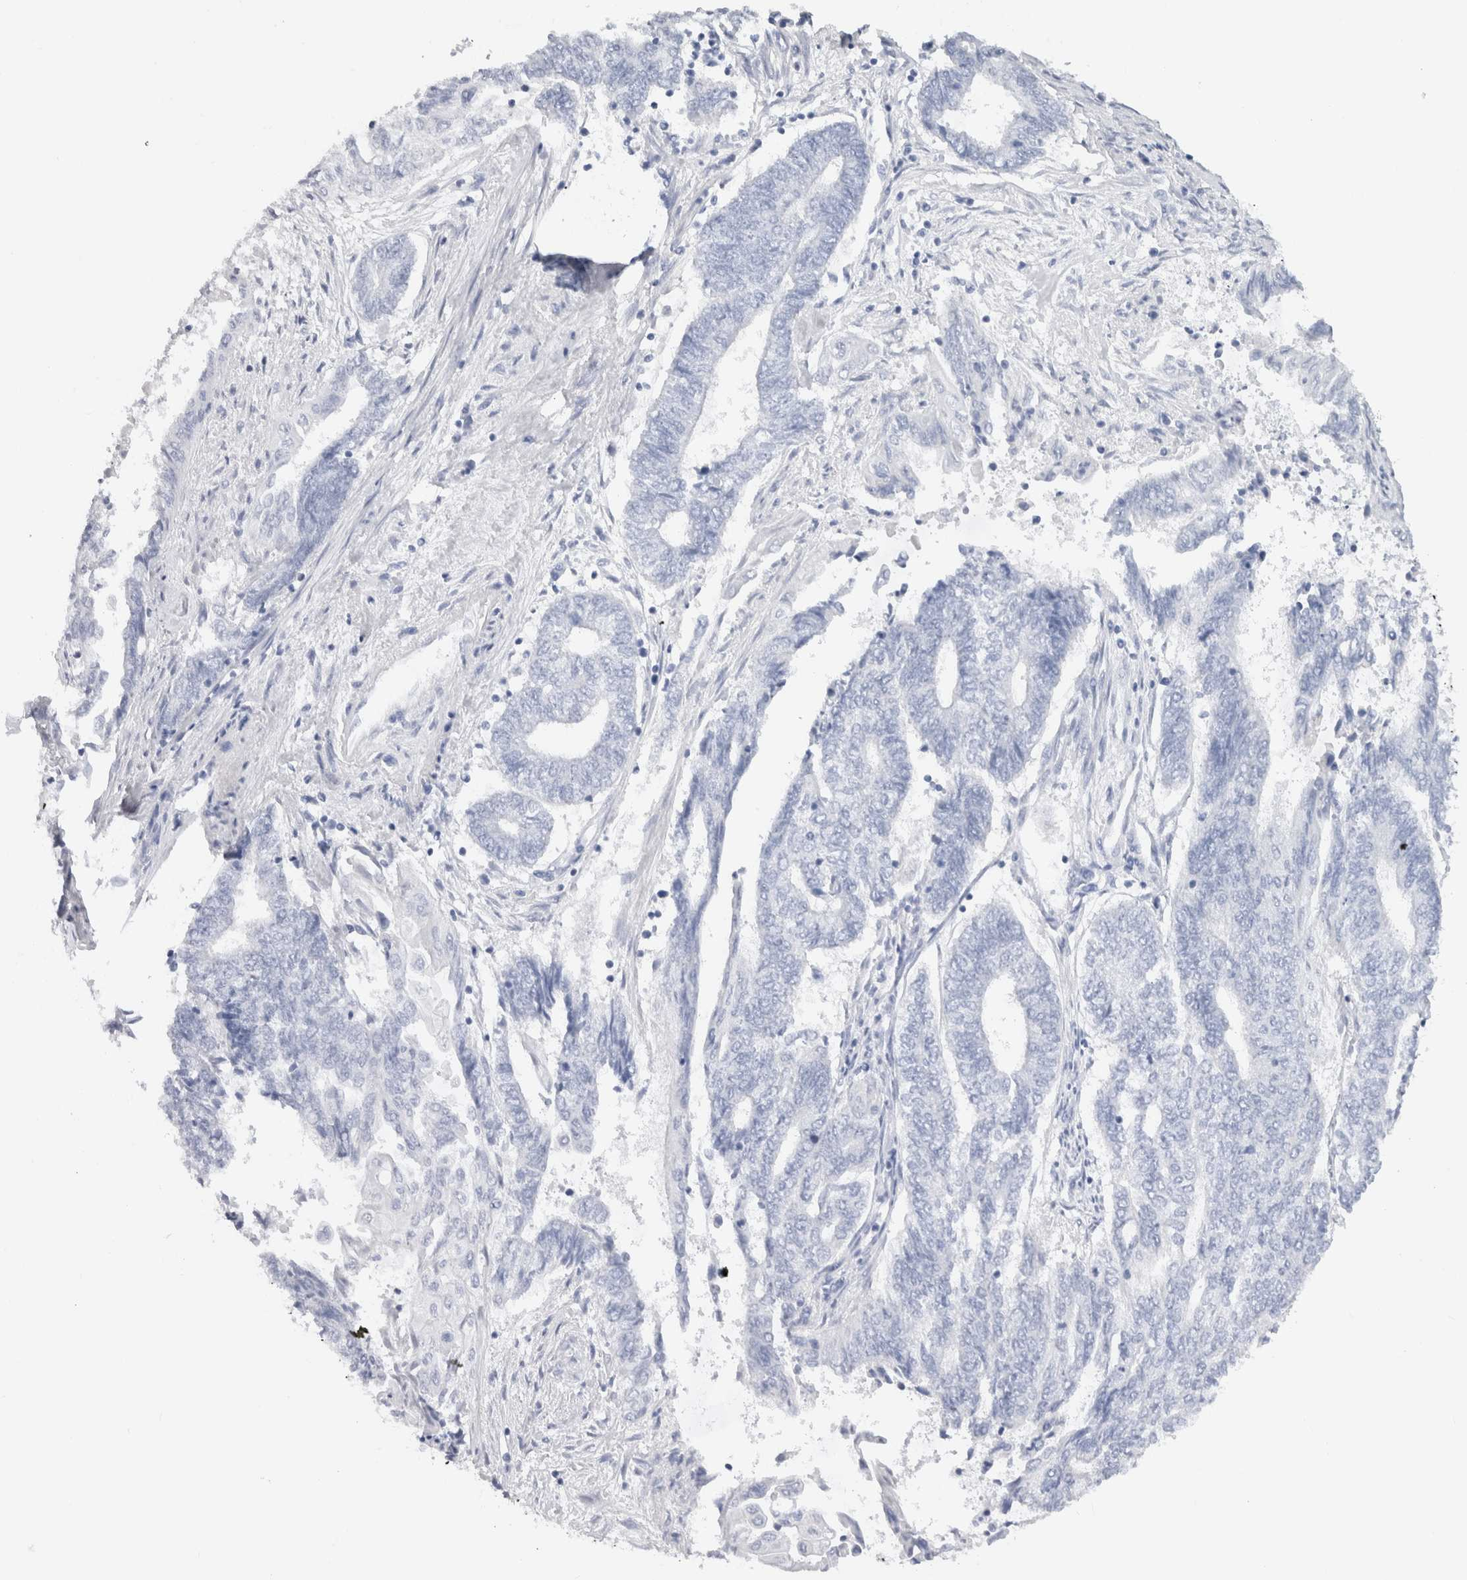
{"staining": {"intensity": "negative", "quantity": "none", "location": "none"}, "tissue": "endometrial cancer", "cell_type": "Tumor cells", "image_type": "cancer", "snomed": [{"axis": "morphology", "description": "Adenocarcinoma, NOS"}, {"axis": "topography", "description": "Uterus"}, {"axis": "topography", "description": "Endometrium"}], "caption": "IHC histopathology image of endometrial cancer (adenocarcinoma) stained for a protein (brown), which reveals no staining in tumor cells. (Immunohistochemistry (ihc), brightfield microscopy, high magnification).", "gene": "C9orf50", "patient": {"sex": "female", "age": 70}}